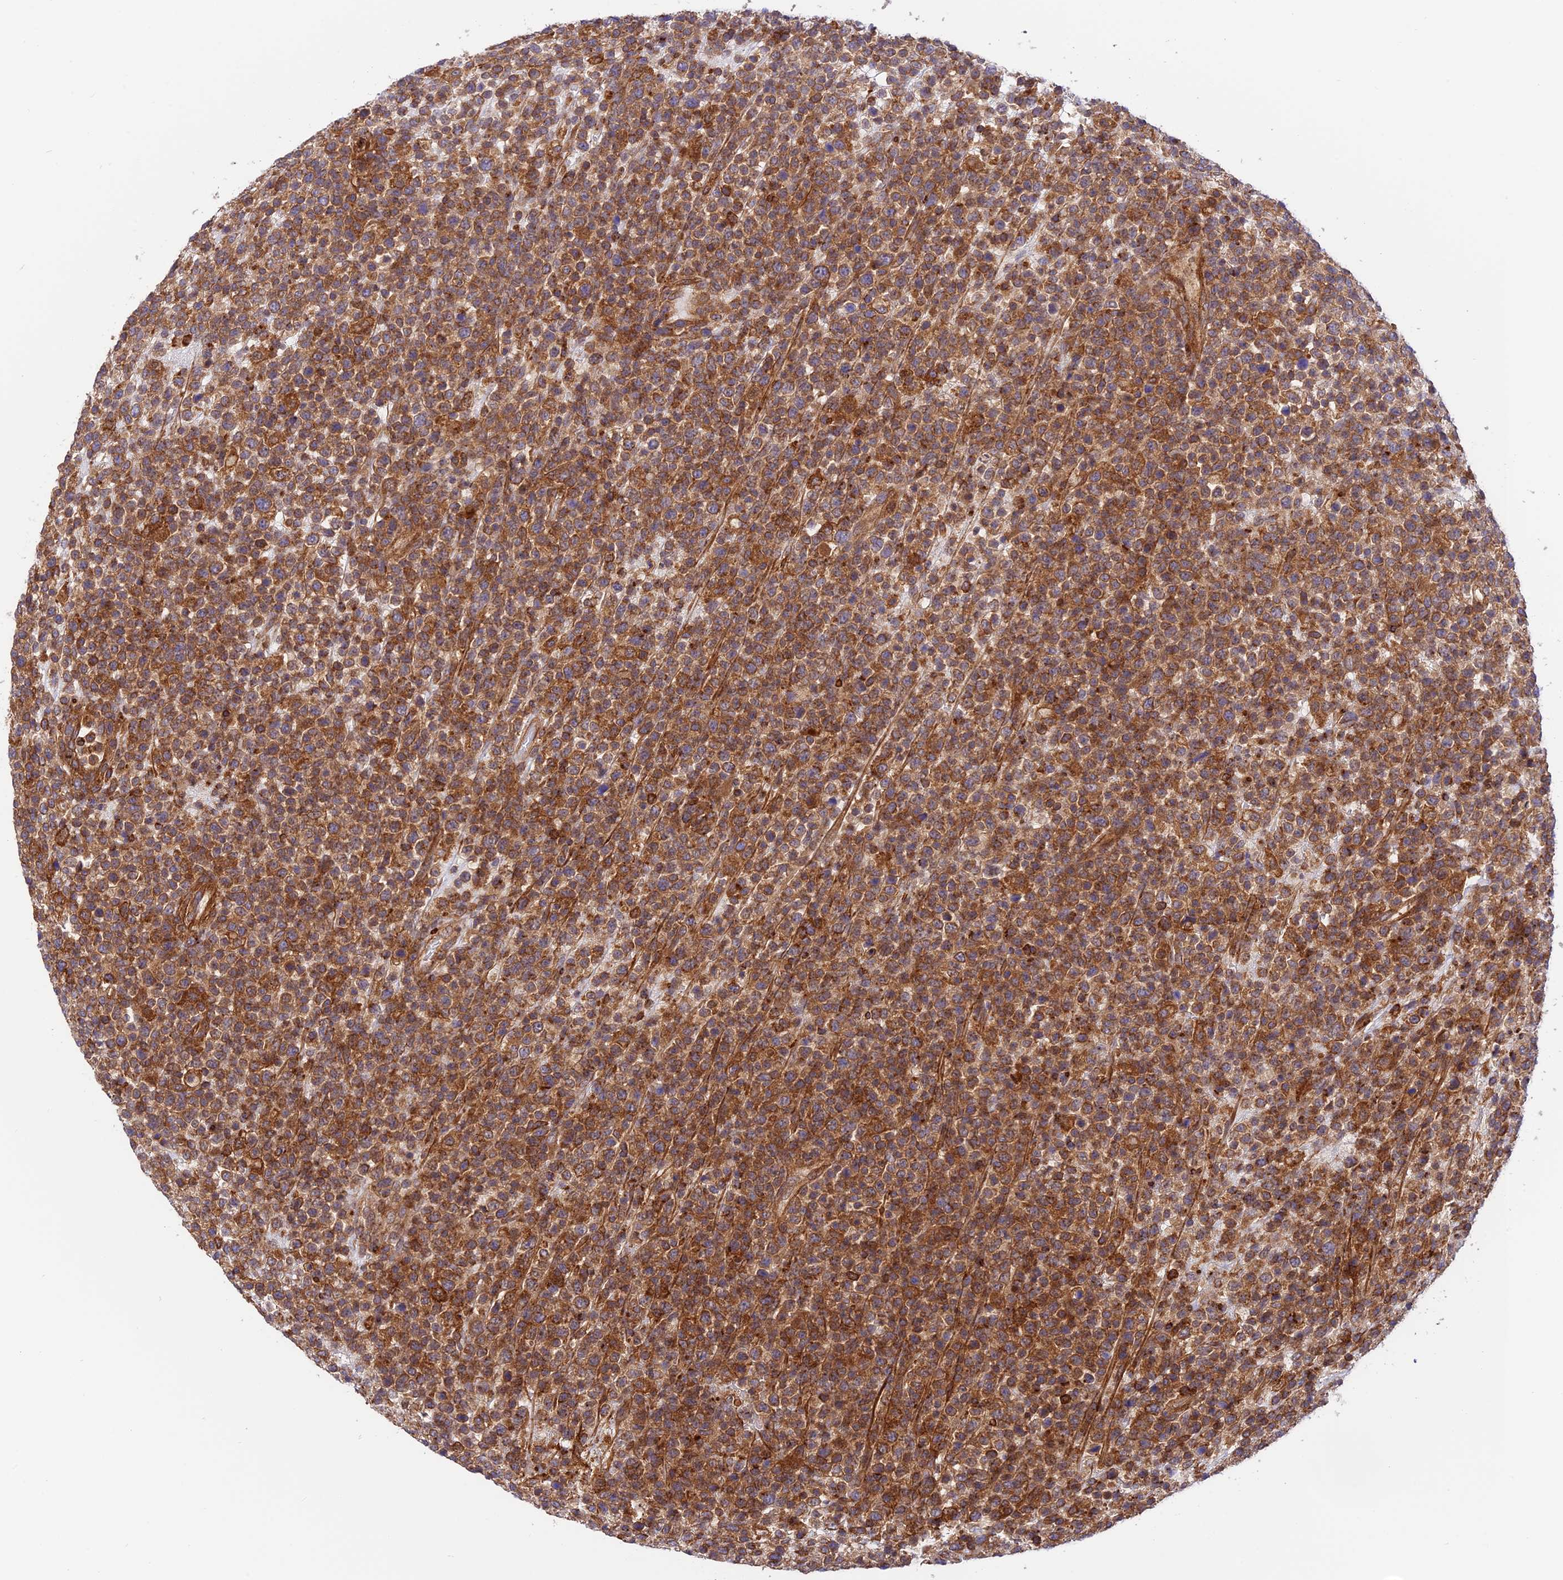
{"staining": {"intensity": "strong", "quantity": ">75%", "location": "cytoplasmic/membranous"}, "tissue": "lymphoma", "cell_type": "Tumor cells", "image_type": "cancer", "snomed": [{"axis": "morphology", "description": "Malignant lymphoma, non-Hodgkin's type, High grade"}, {"axis": "topography", "description": "Colon"}], "caption": "Protein expression analysis of lymphoma demonstrates strong cytoplasmic/membranous staining in about >75% of tumor cells. The staining is performed using DAB (3,3'-diaminobenzidine) brown chromogen to label protein expression. The nuclei are counter-stained blue using hematoxylin.", "gene": "EVI5L", "patient": {"sex": "female", "age": 53}}